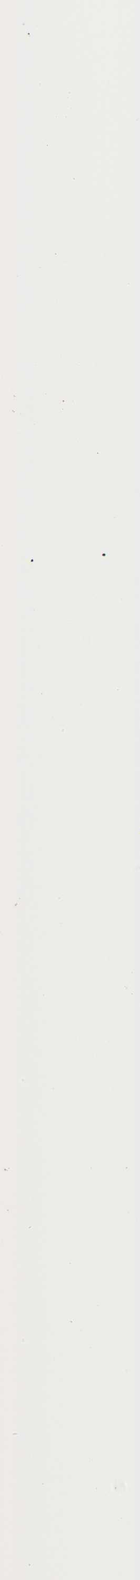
{"staining": {"intensity": "moderate", "quantity": "<25%", "location": "cytoplasmic/membranous"}, "tissue": "vagina", "cell_type": "Squamous epithelial cells", "image_type": "normal", "snomed": [{"axis": "morphology", "description": "Normal tissue, NOS"}, {"axis": "topography", "description": "Vagina"}], "caption": "This image reveals normal vagina stained with immunohistochemistry (IHC) to label a protein in brown. The cytoplasmic/membranous of squamous epithelial cells show moderate positivity for the protein. Nuclei are counter-stained blue.", "gene": "BAX", "patient": {"sex": "female", "age": 34}}